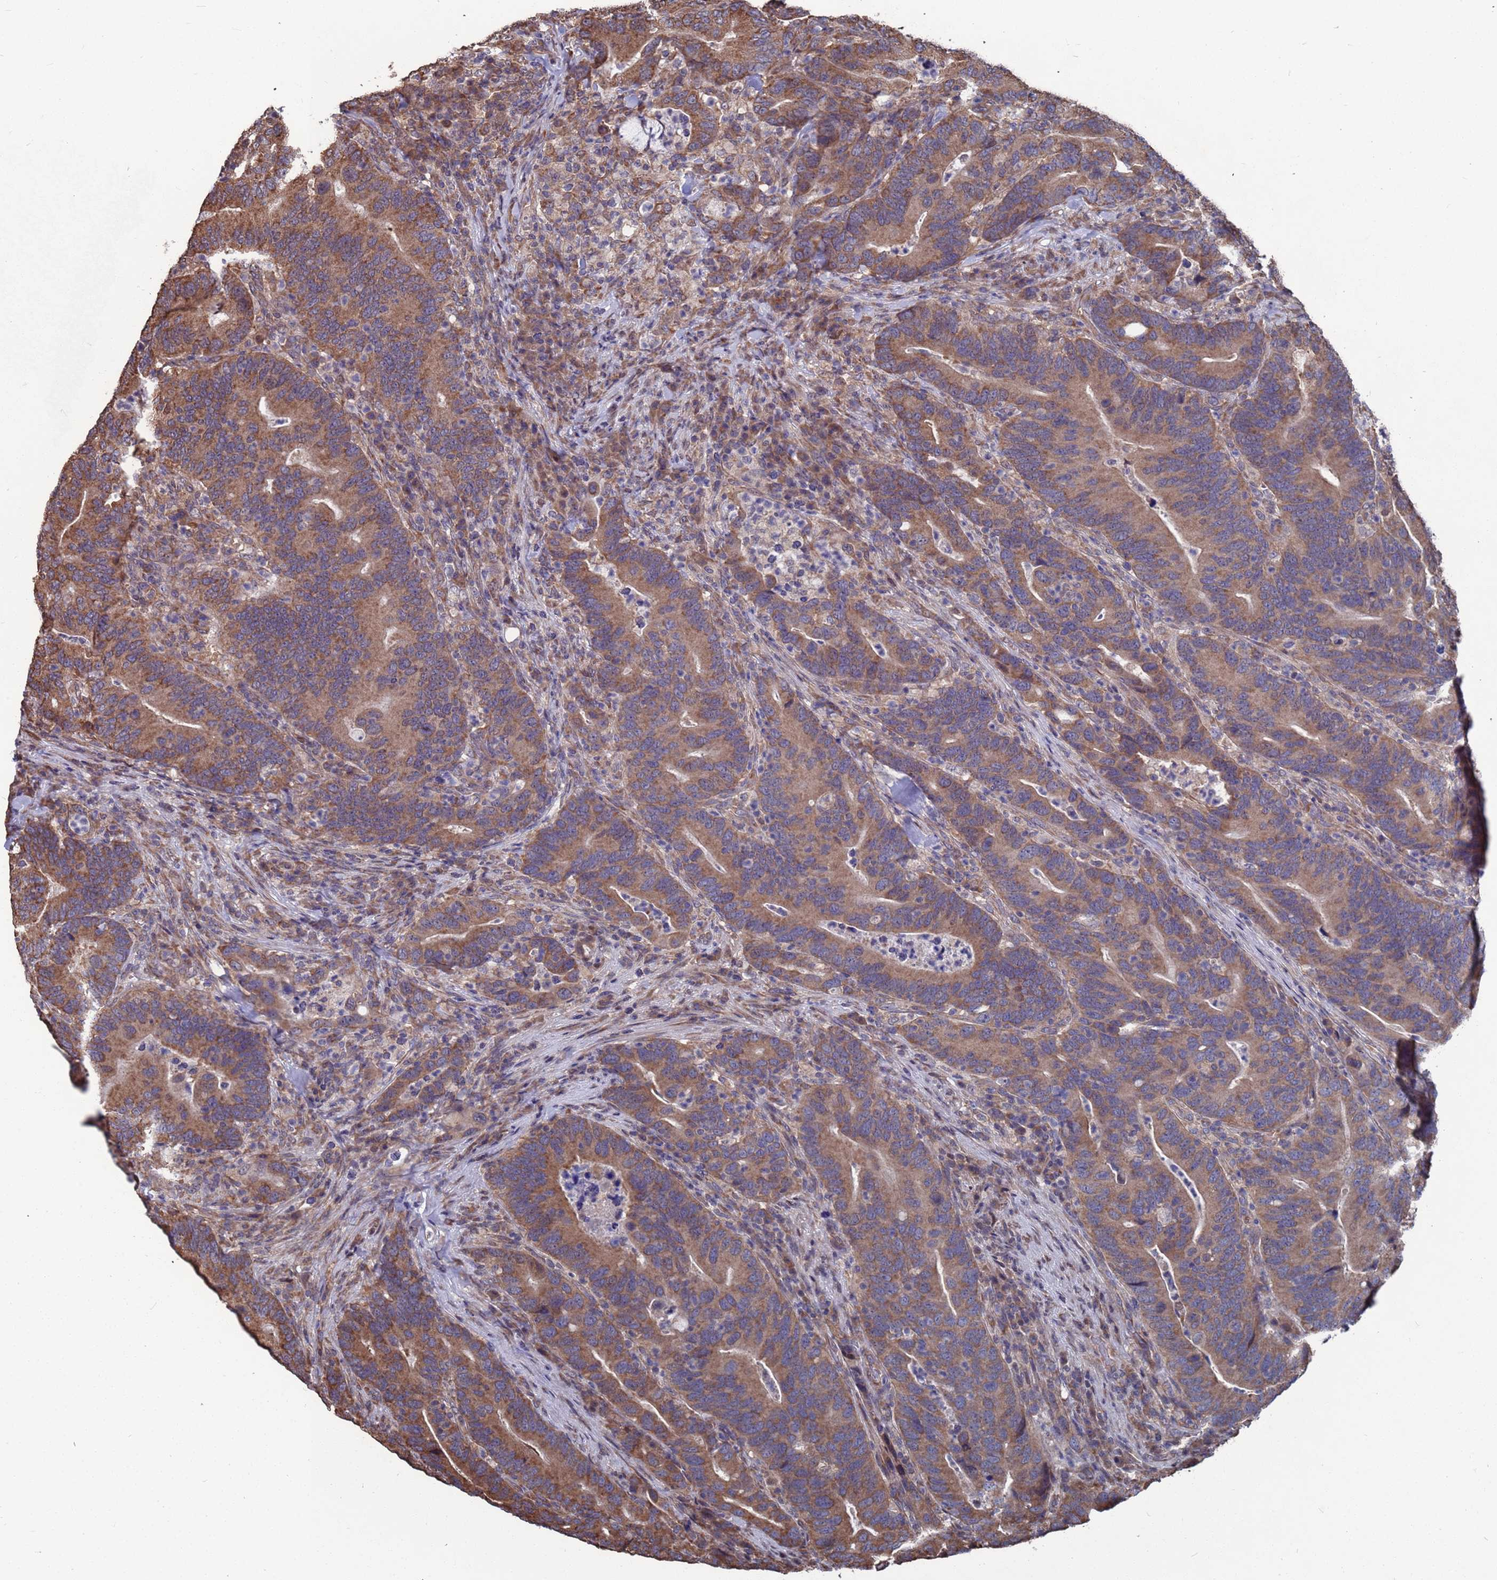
{"staining": {"intensity": "moderate", "quantity": ">75%", "location": "cytoplasmic/membranous"}, "tissue": "colorectal cancer", "cell_type": "Tumor cells", "image_type": "cancer", "snomed": [{"axis": "morphology", "description": "Adenocarcinoma, NOS"}, {"axis": "topography", "description": "Colon"}], "caption": "Immunohistochemistry (IHC) micrograph of colorectal adenocarcinoma stained for a protein (brown), which displays medium levels of moderate cytoplasmic/membranous staining in approximately >75% of tumor cells.", "gene": "CFAP119", "patient": {"sex": "female", "age": 66}}